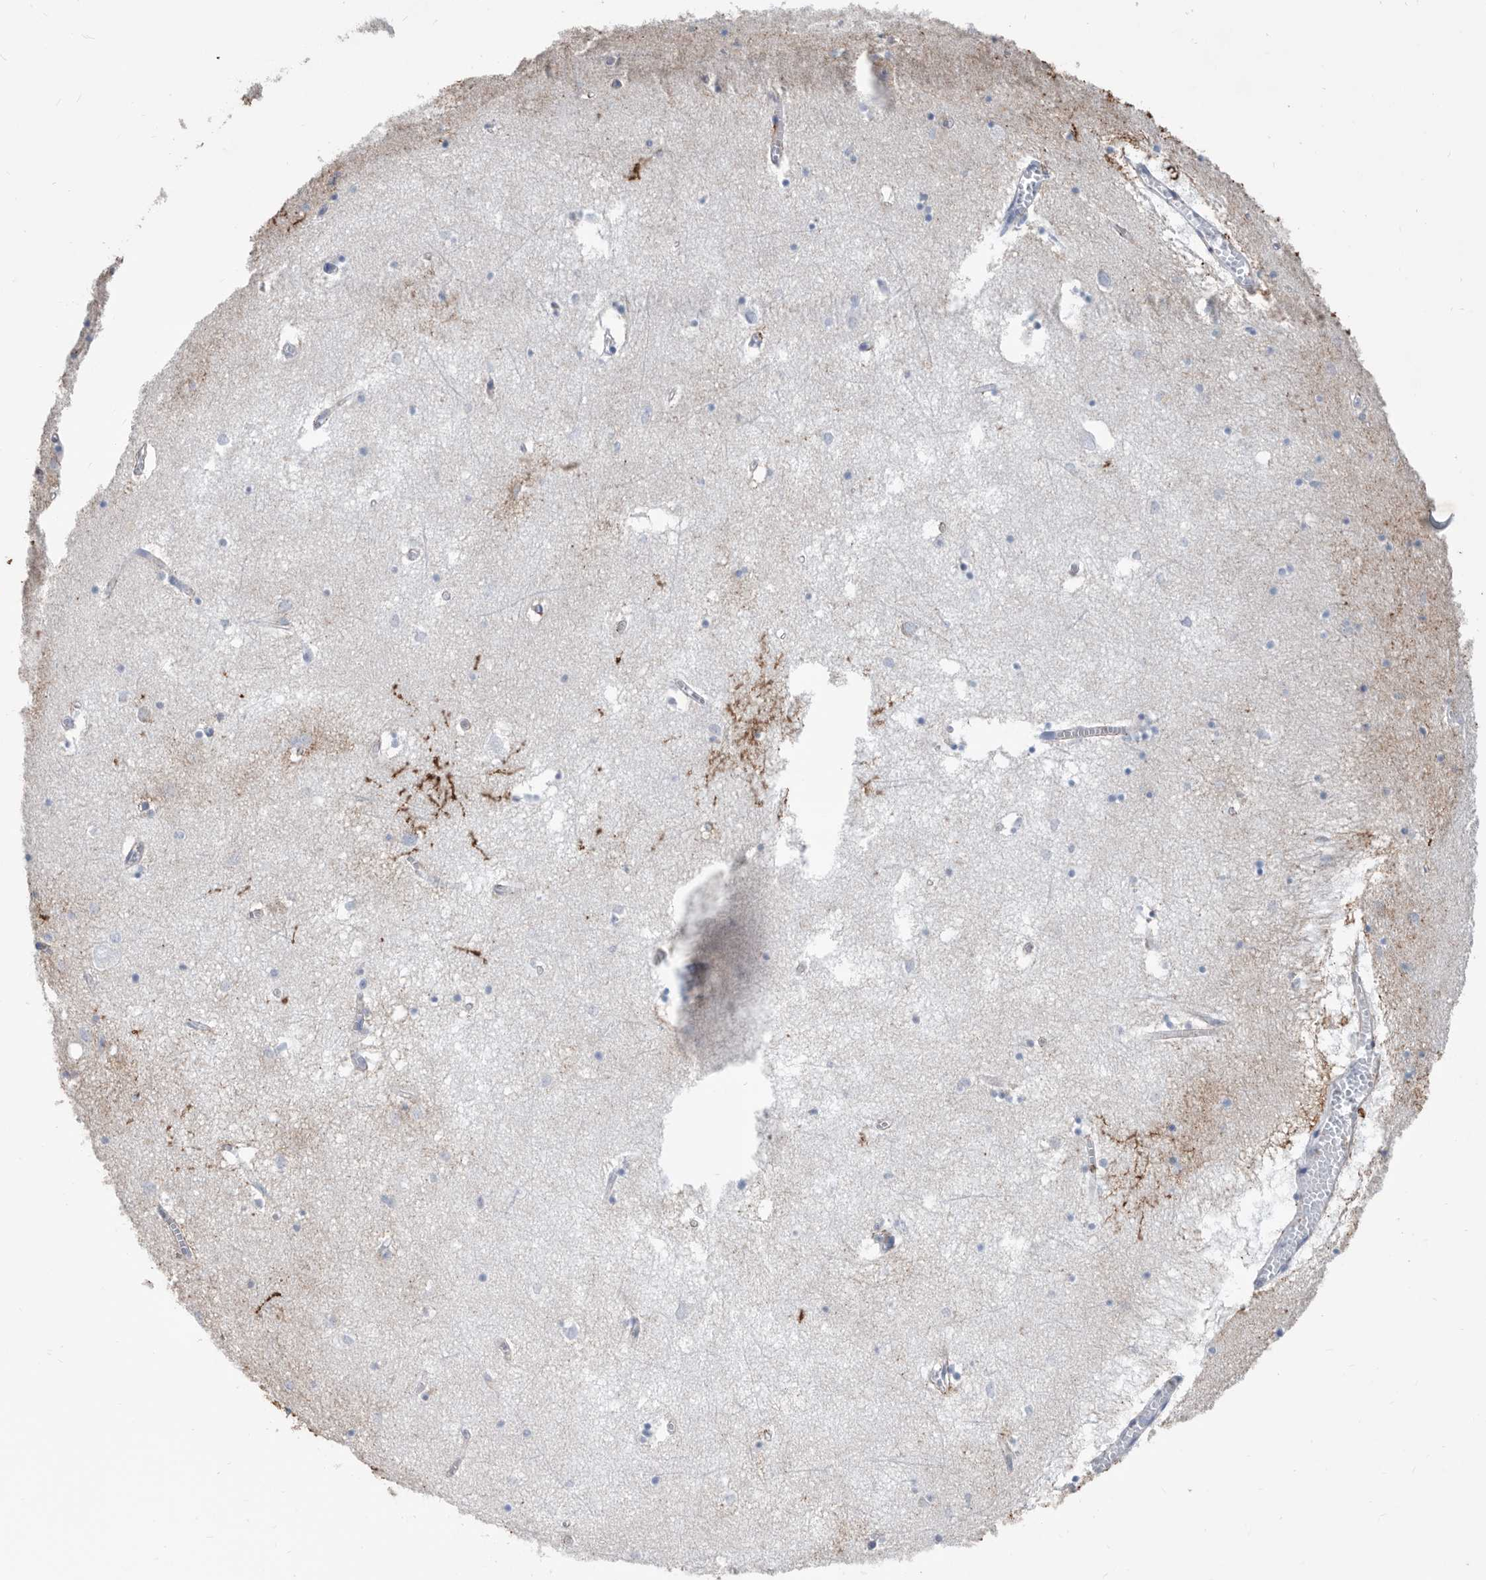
{"staining": {"intensity": "strong", "quantity": "<25%", "location": "cytoplasmic/membranous"}, "tissue": "hippocampus", "cell_type": "Glial cells", "image_type": "normal", "snomed": [{"axis": "morphology", "description": "Normal tissue, NOS"}, {"axis": "topography", "description": "Hippocampus"}], "caption": "A brown stain labels strong cytoplasmic/membranous staining of a protein in glial cells of normal human hippocampus. Immunohistochemistry (ihc) stains the protein in brown and the nuclei are stained blue.", "gene": "MS4A4A", "patient": {"sex": "male", "age": 70}}